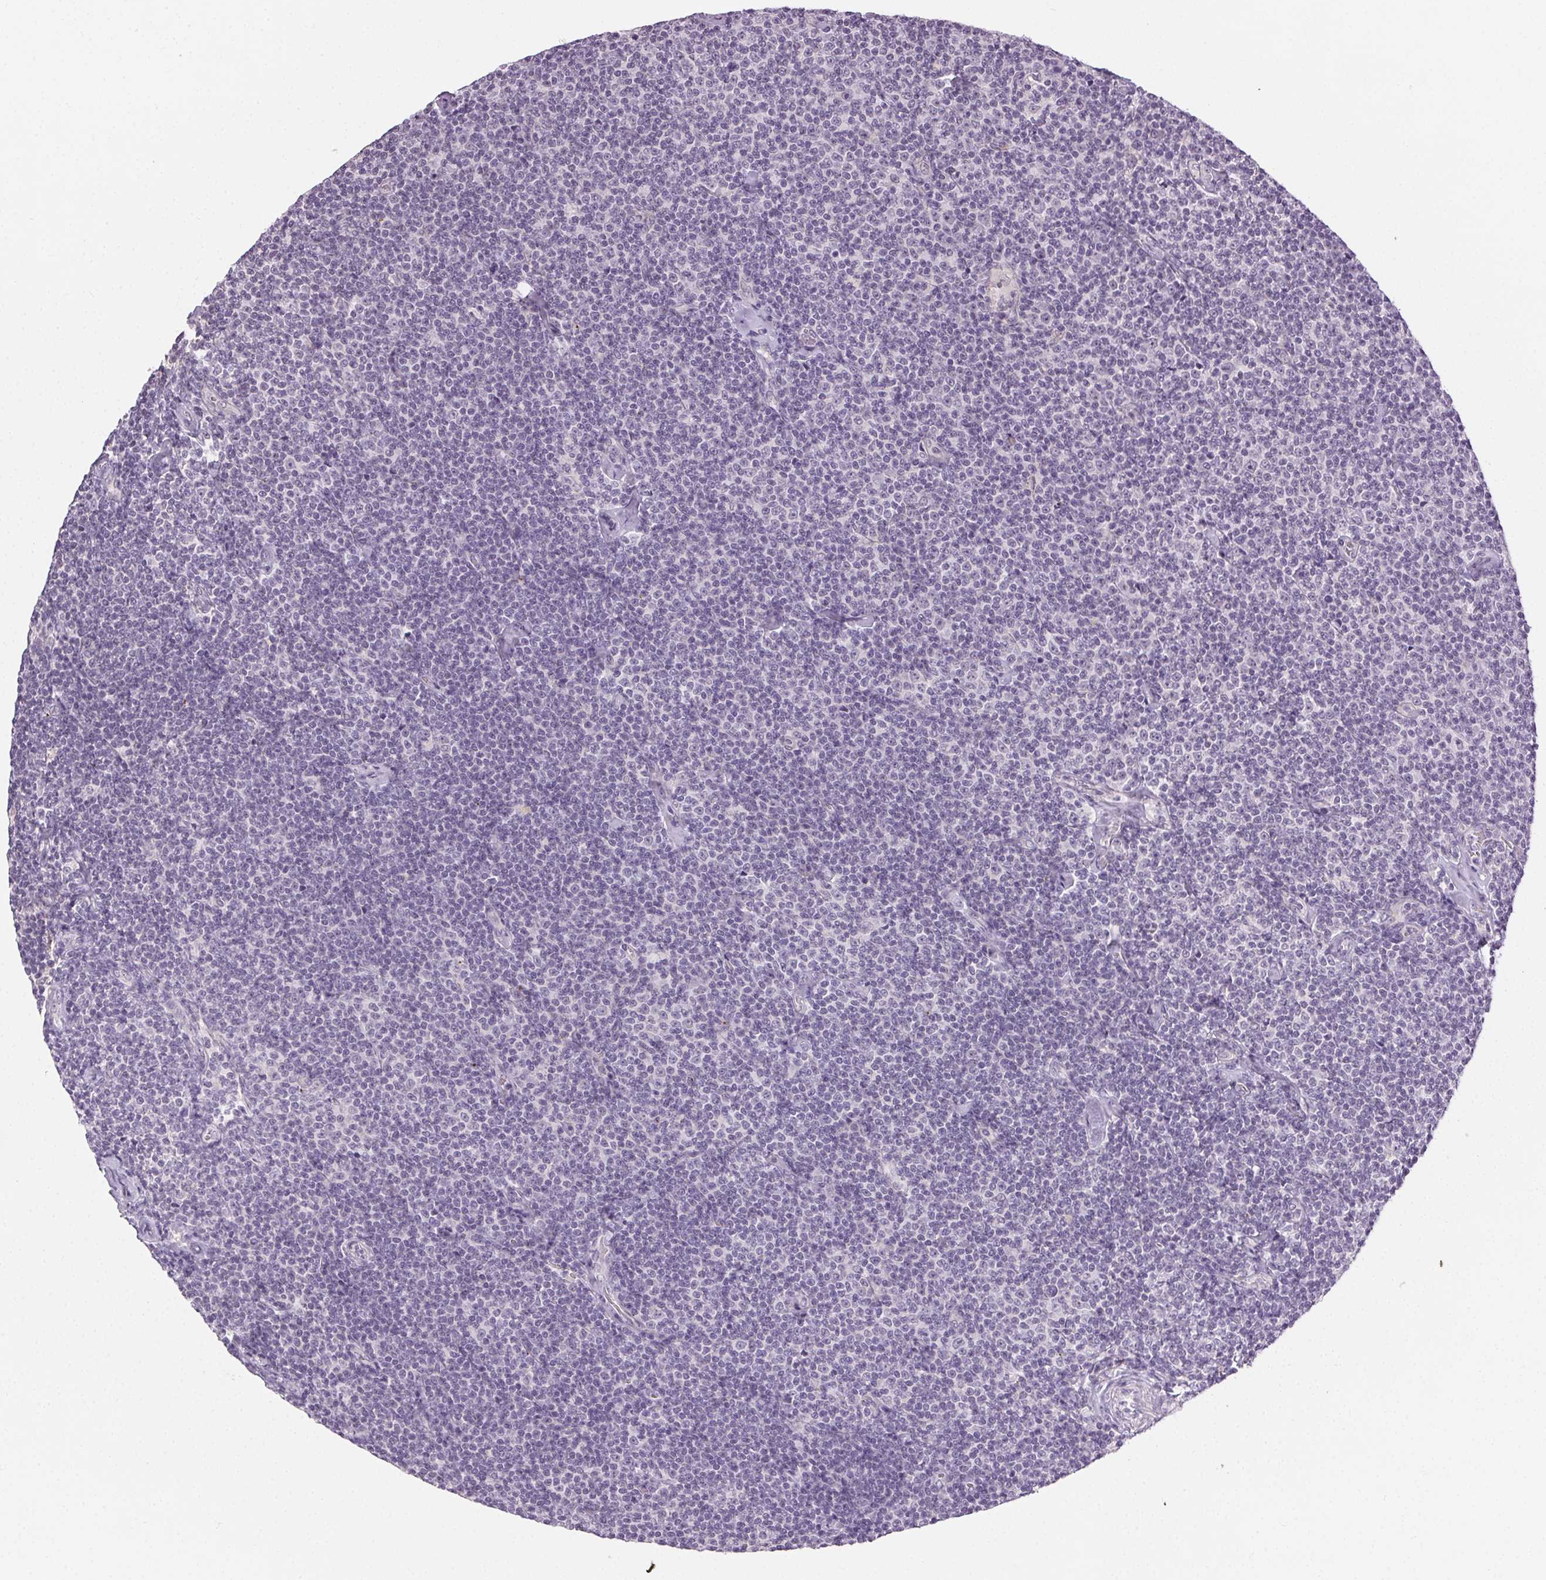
{"staining": {"intensity": "negative", "quantity": "none", "location": "none"}, "tissue": "lymphoma", "cell_type": "Tumor cells", "image_type": "cancer", "snomed": [{"axis": "morphology", "description": "Malignant lymphoma, non-Hodgkin's type, Low grade"}, {"axis": "topography", "description": "Lymph node"}], "caption": "Tumor cells are negative for brown protein staining in lymphoma.", "gene": "FAM168A", "patient": {"sex": "male", "age": 81}}